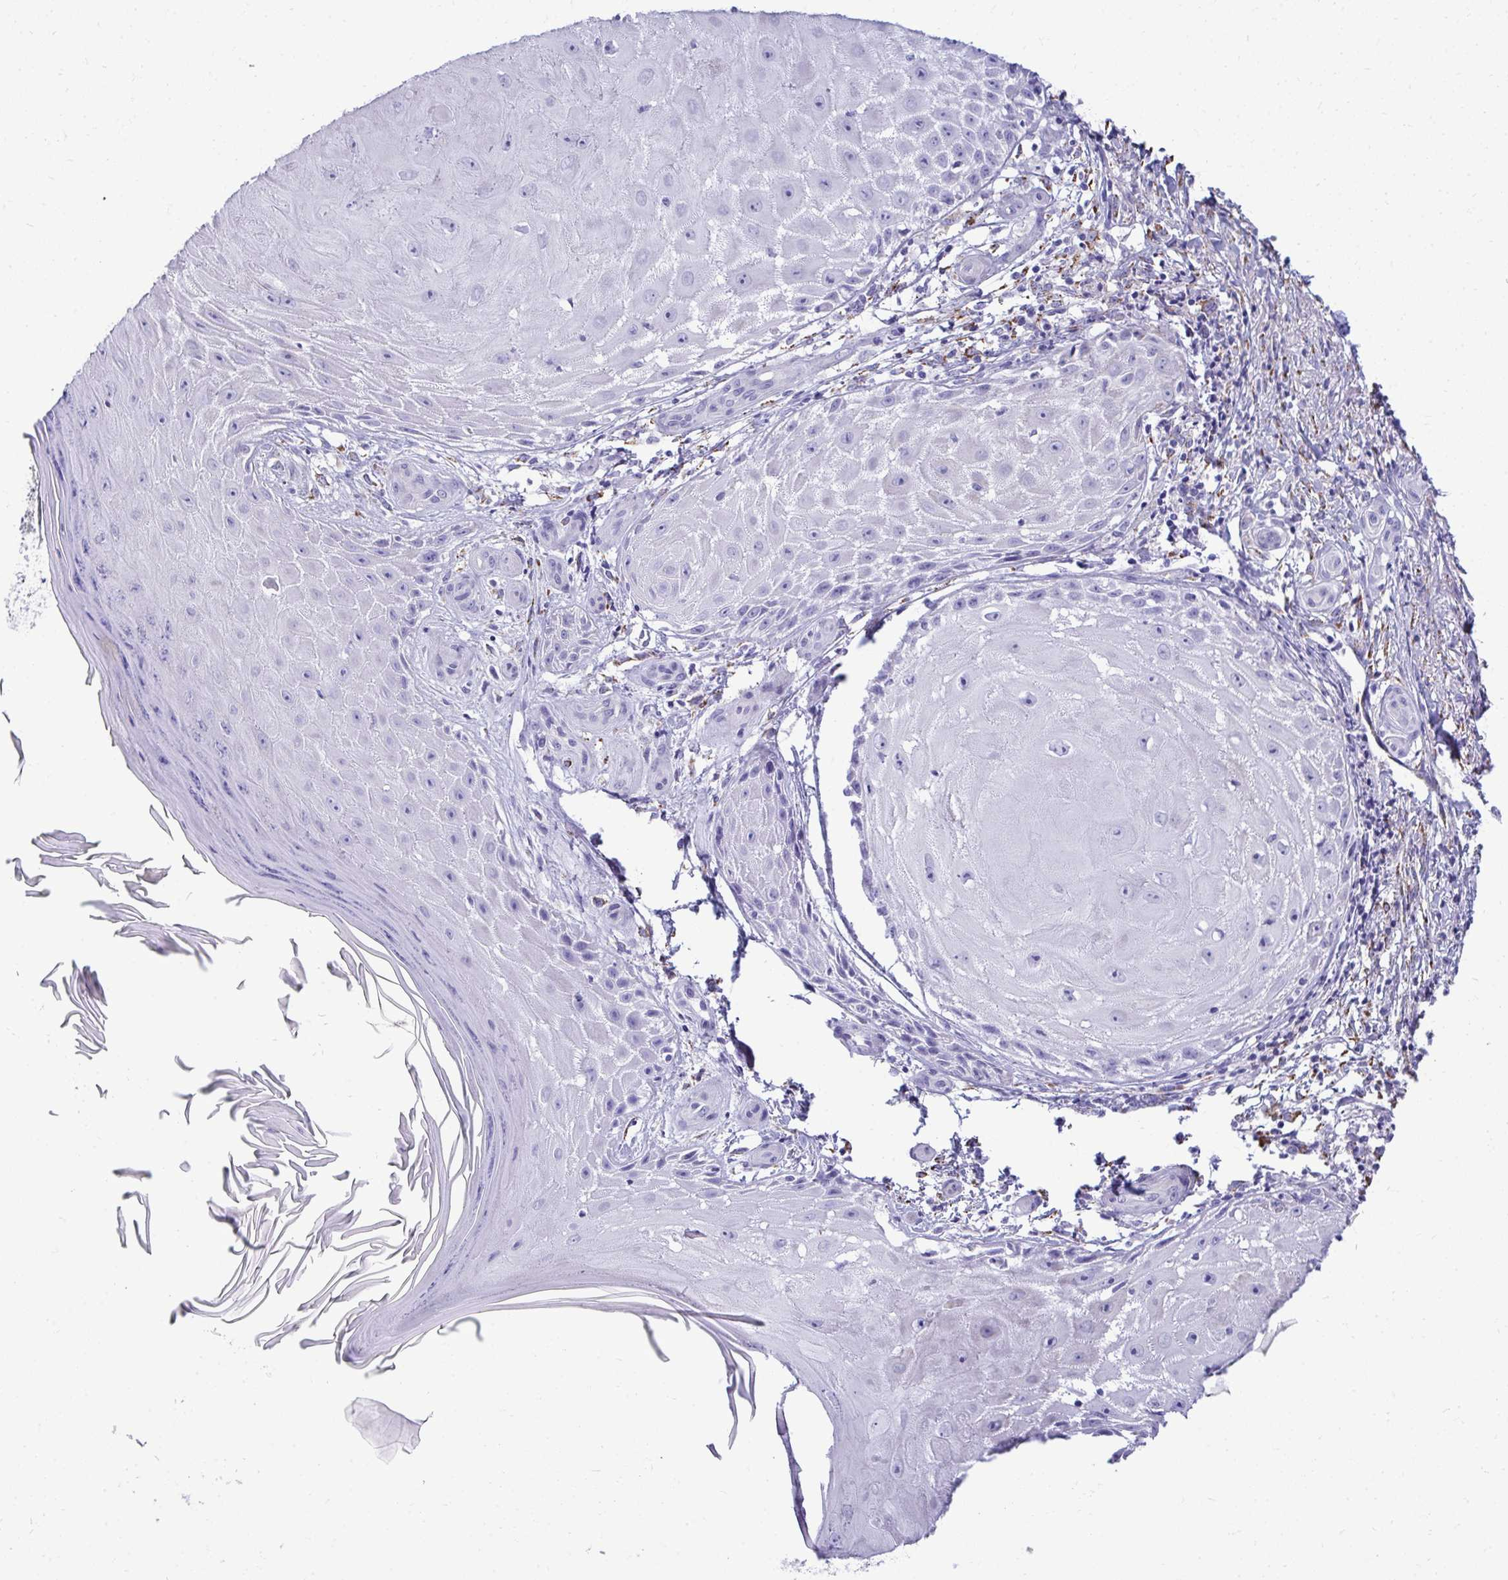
{"staining": {"intensity": "negative", "quantity": "none", "location": "none"}, "tissue": "skin cancer", "cell_type": "Tumor cells", "image_type": "cancer", "snomed": [{"axis": "morphology", "description": "Squamous cell carcinoma, NOS"}, {"axis": "topography", "description": "Skin"}], "caption": "This is an immunohistochemistry (IHC) image of skin cancer. There is no expression in tumor cells.", "gene": "AIG1", "patient": {"sex": "female", "age": 77}}